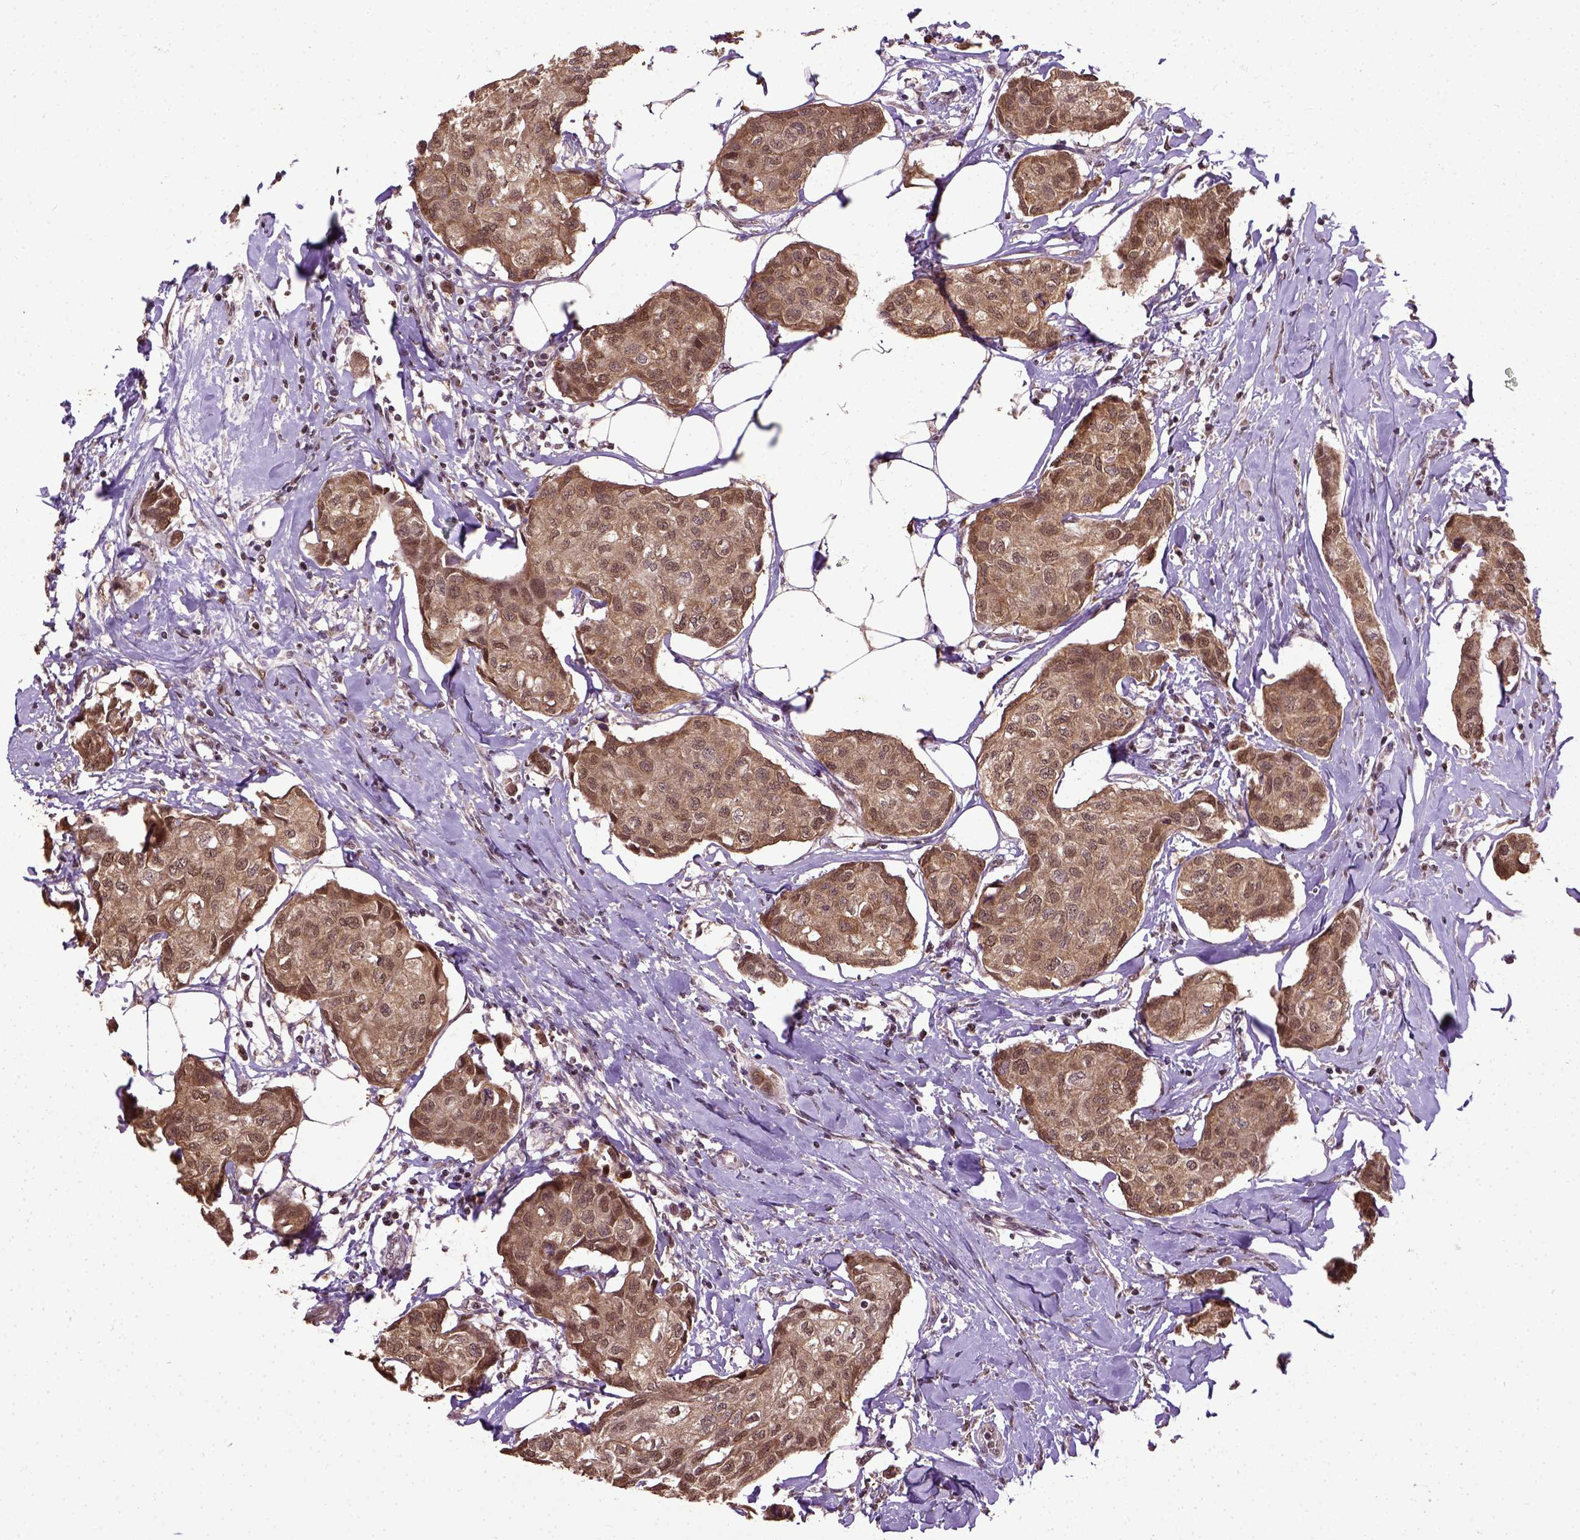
{"staining": {"intensity": "moderate", "quantity": ">75%", "location": "cytoplasmic/membranous,nuclear"}, "tissue": "breast cancer", "cell_type": "Tumor cells", "image_type": "cancer", "snomed": [{"axis": "morphology", "description": "Duct carcinoma"}, {"axis": "topography", "description": "Breast"}], "caption": "Protein staining shows moderate cytoplasmic/membranous and nuclear staining in about >75% of tumor cells in breast intraductal carcinoma.", "gene": "UBA3", "patient": {"sex": "female", "age": 80}}